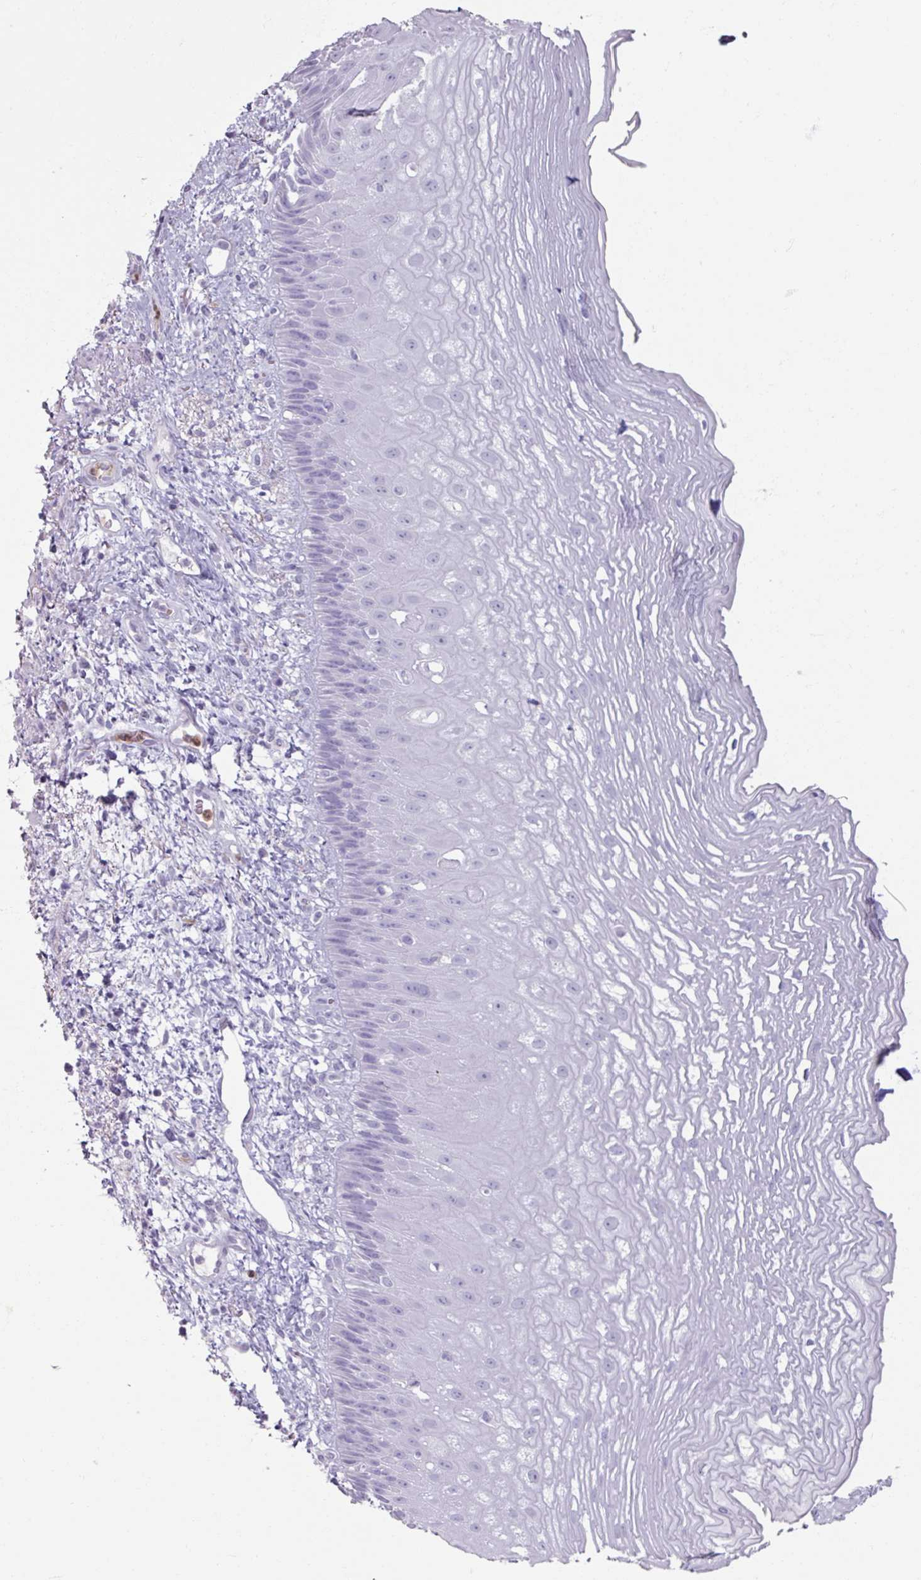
{"staining": {"intensity": "negative", "quantity": "none", "location": "none"}, "tissue": "esophagus", "cell_type": "Squamous epithelial cells", "image_type": "normal", "snomed": [{"axis": "morphology", "description": "Normal tissue, NOS"}, {"axis": "topography", "description": "Esophagus"}], "caption": "Immunohistochemistry (IHC) image of benign human esophagus stained for a protein (brown), which shows no positivity in squamous epithelial cells.", "gene": "ARG1", "patient": {"sex": "male", "age": 60}}